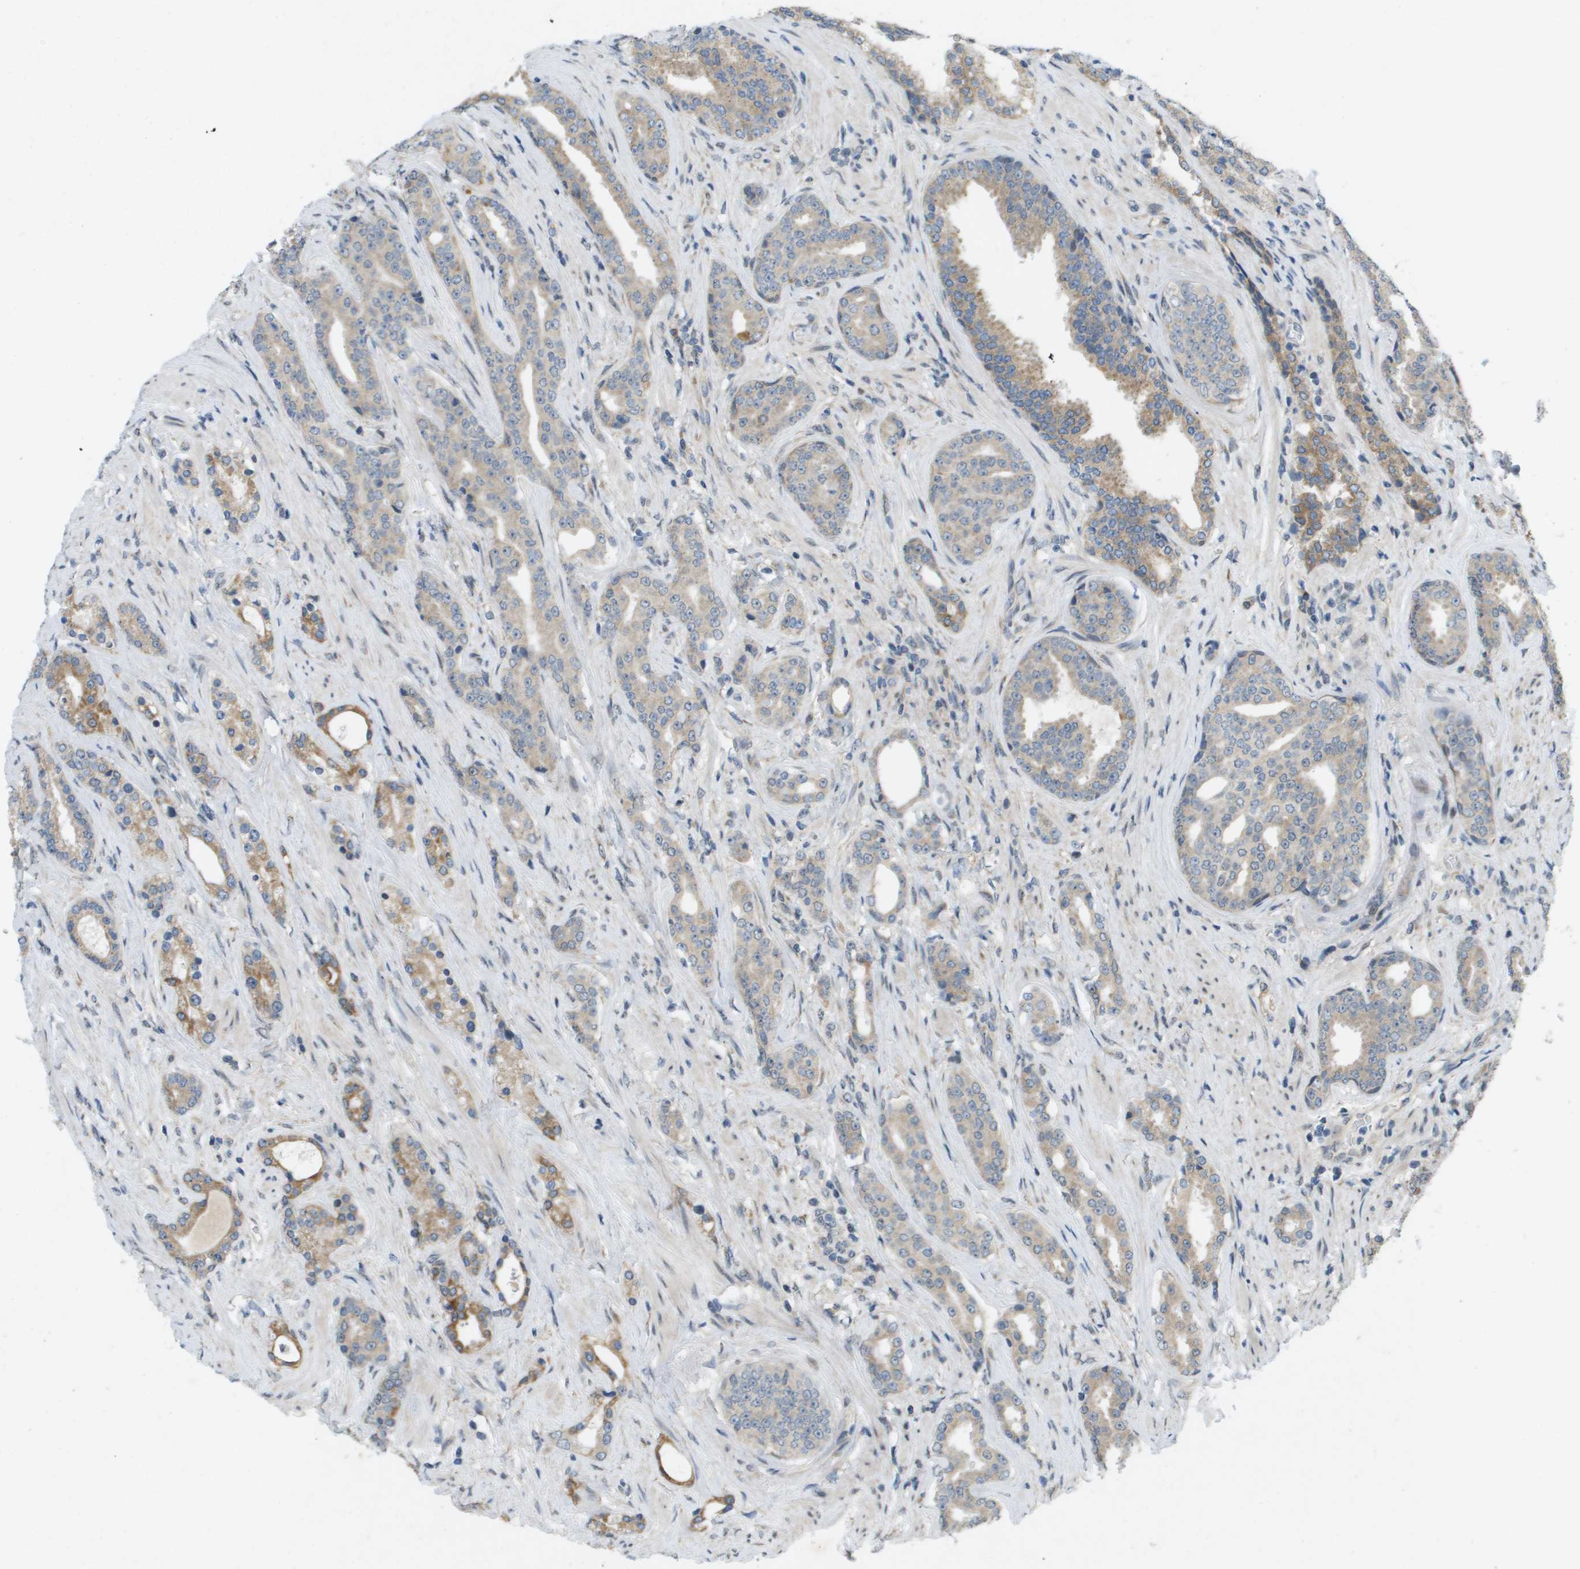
{"staining": {"intensity": "moderate", "quantity": "<25%", "location": "cytoplasmic/membranous"}, "tissue": "prostate cancer", "cell_type": "Tumor cells", "image_type": "cancer", "snomed": [{"axis": "morphology", "description": "Adenocarcinoma, High grade"}, {"axis": "topography", "description": "Prostate"}], "caption": "High-magnification brightfield microscopy of adenocarcinoma (high-grade) (prostate) stained with DAB (brown) and counterstained with hematoxylin (blue). tumor cells exhibit moderate cytoplasmic/membranous expression is identified in about<25% of cells.", "gene": "IFNLR1", "patient": {"sex": "male", "age": 71}}